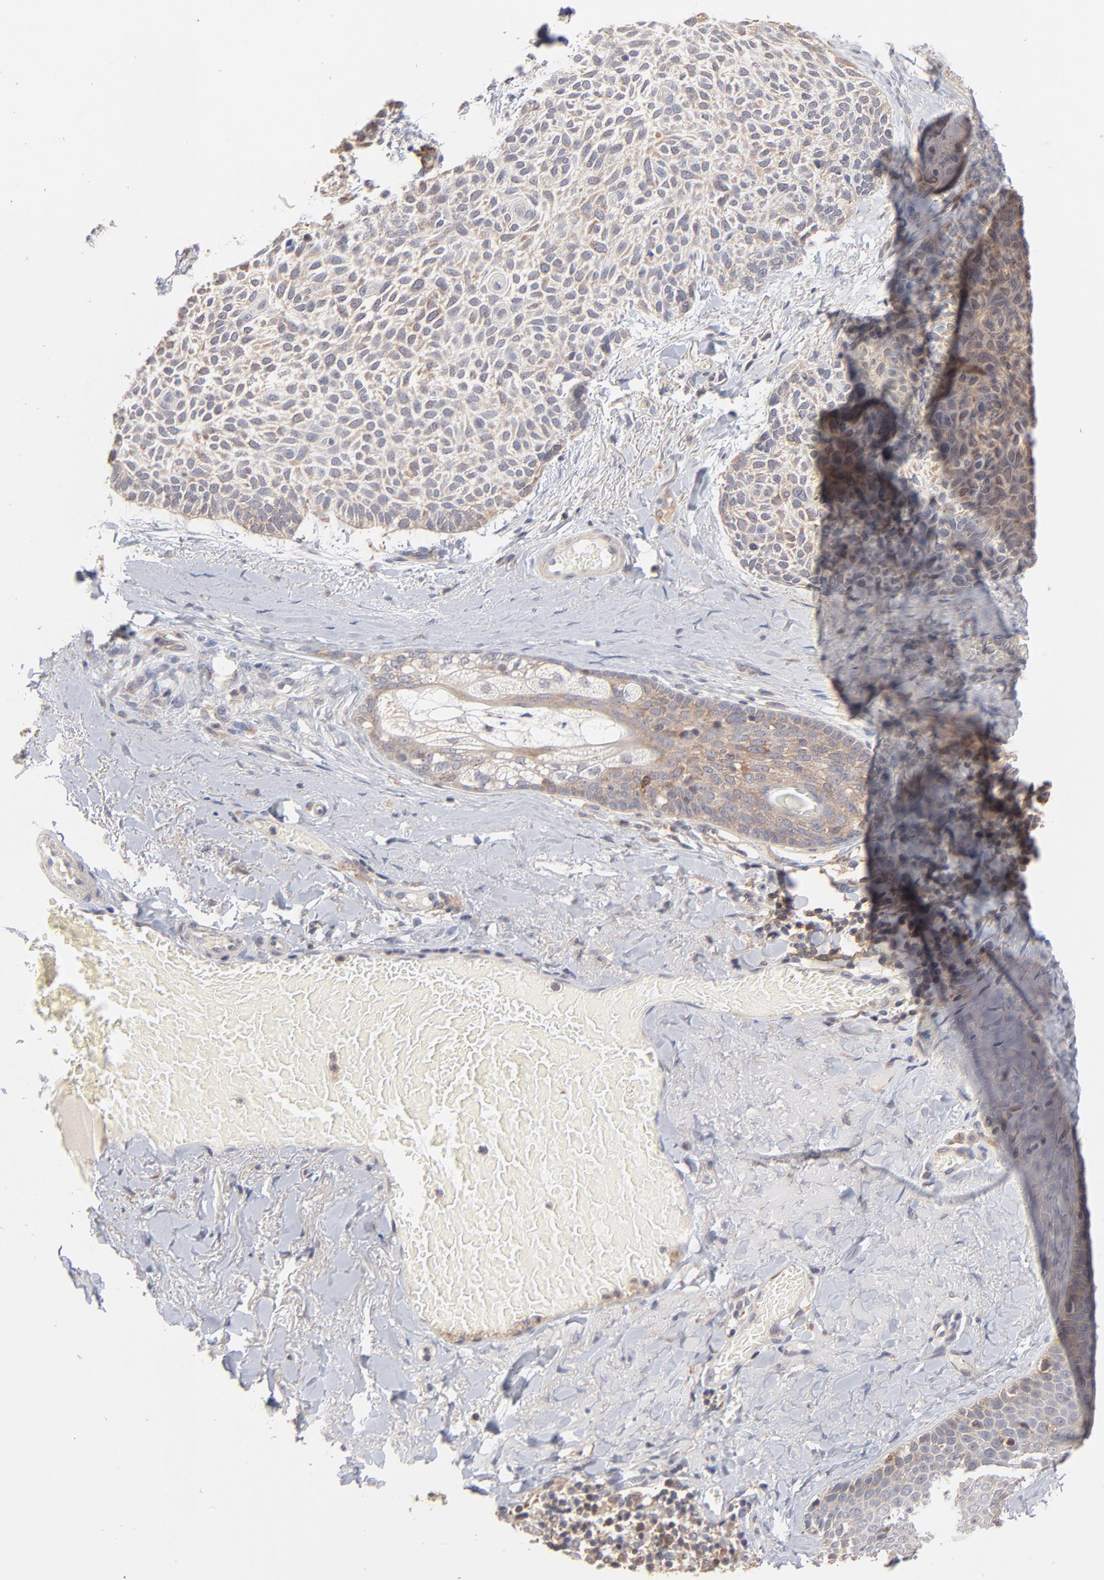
{"staining": {"intensity": "weak", "quantity": ">75%", "location": "cytoplasmic/membranous"}, "tissue": "skin cancer", "cell_type": "Tumor cells", "image_type": "cancer", "snomed": [{"axis": "morphology", "description": "Normal tissue, NOS"}, {"axis": "morphology", "description": "Basal cell carcinoma"}, {"axis": "topography", "description": "Skin"}], "caption": "There is low levels of weak cytoplasmic/membranous expression in tumor cells of skin cancer, as demonstrated by immunohistochemical staining (brown color).", "gene": "IVNS1ABP", "patient": {"sex": "female", "age": 70}}